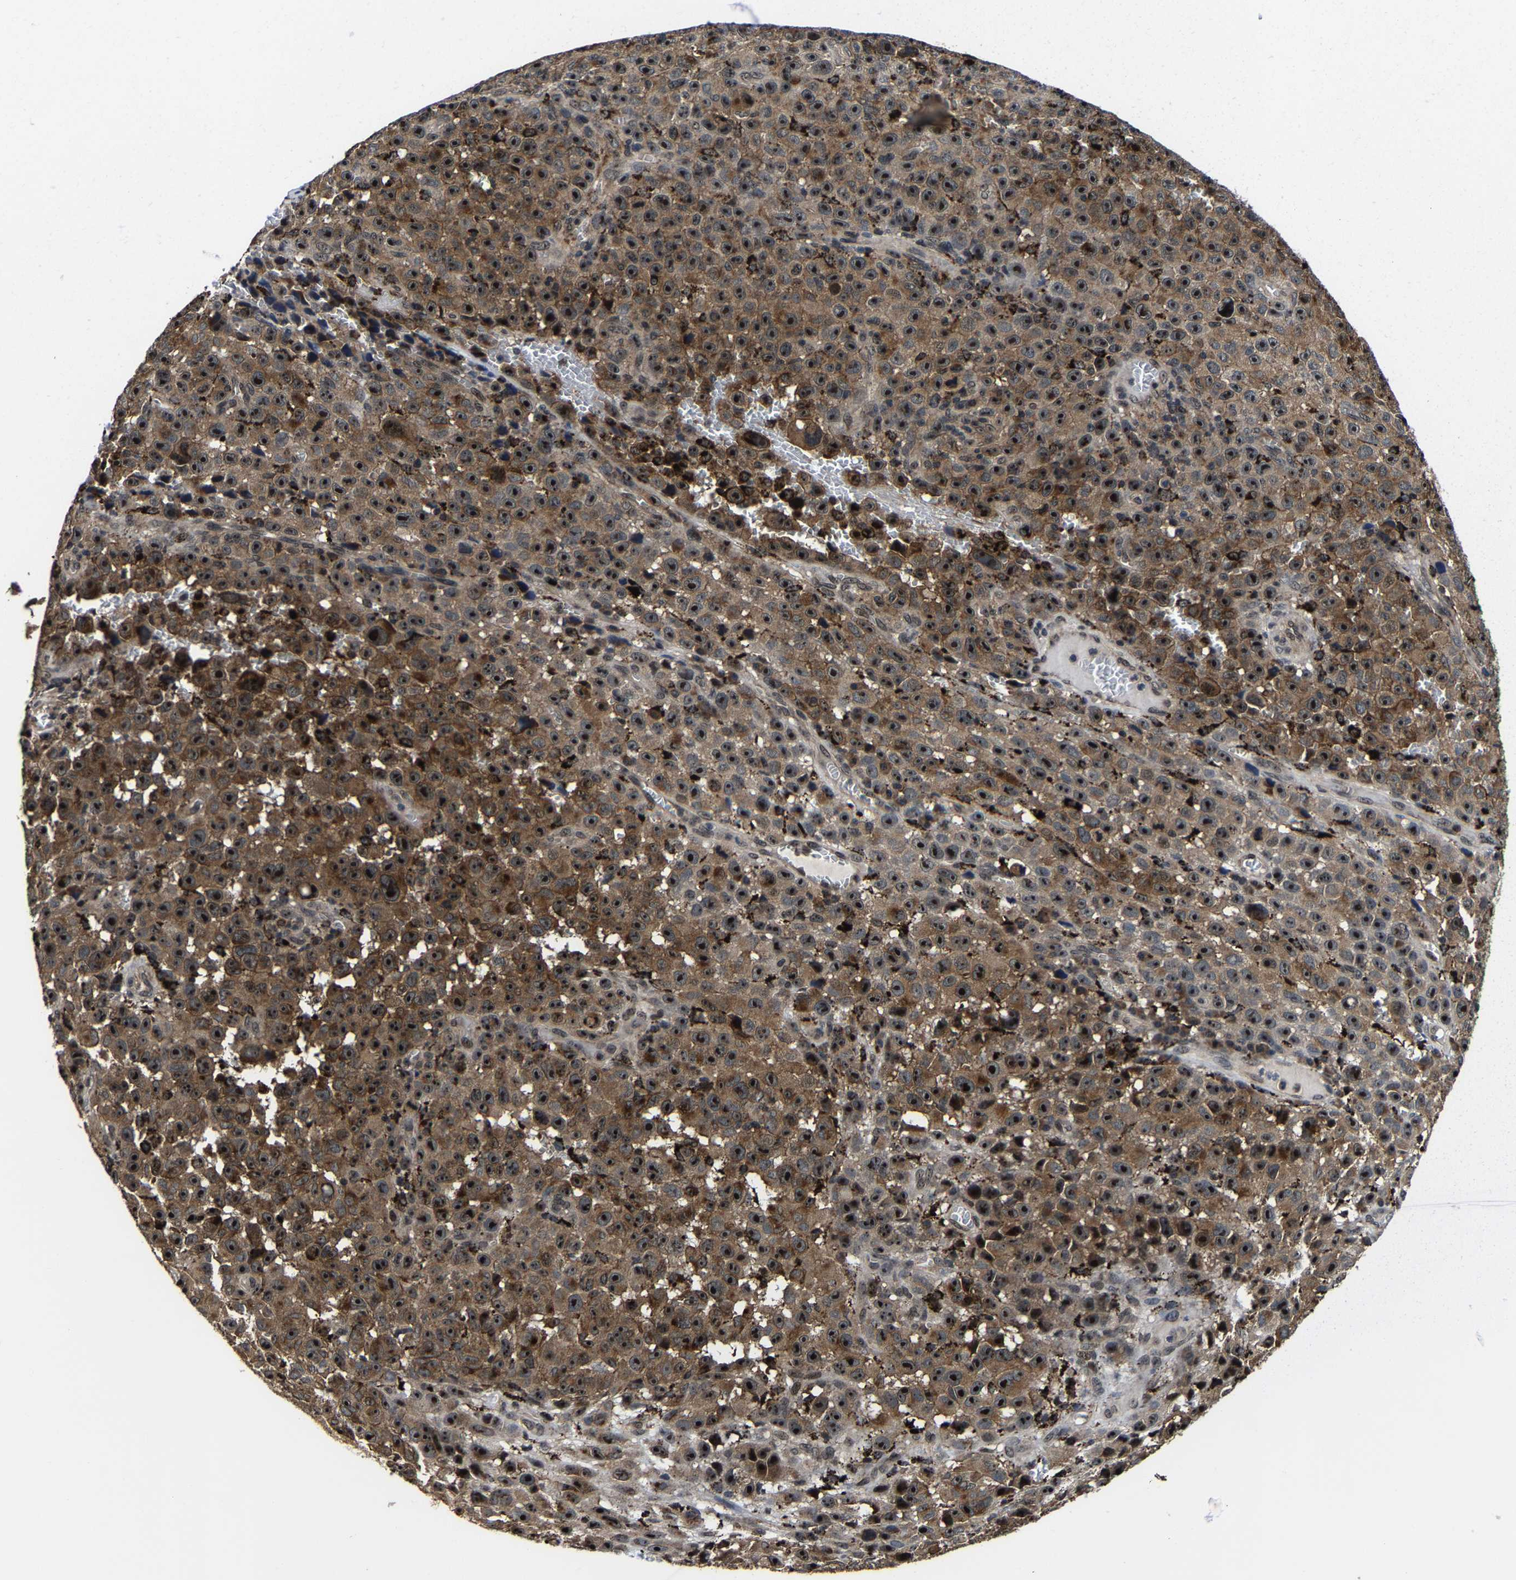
{"staining": {"intensity": "strong", "quantity": ">75%", "location": "cytoplasmic/membranous,nuclear"}, "tissue": "melanoma", "cell_type": "Tumor cells", "image_type": "cancer", "snomed": [{"axis": "morphology", "description": "Malignant melanoma, NOS"}, {"axis": "topography", "description": "Skin"}], "caption": "Melanoma stained for a protein demonstrates strong cytoplasmic/membranous and nuclear positivity in tumor cells.", "gene": "ZCCHC7", "patient": {"sex": "female", "age": 82}}